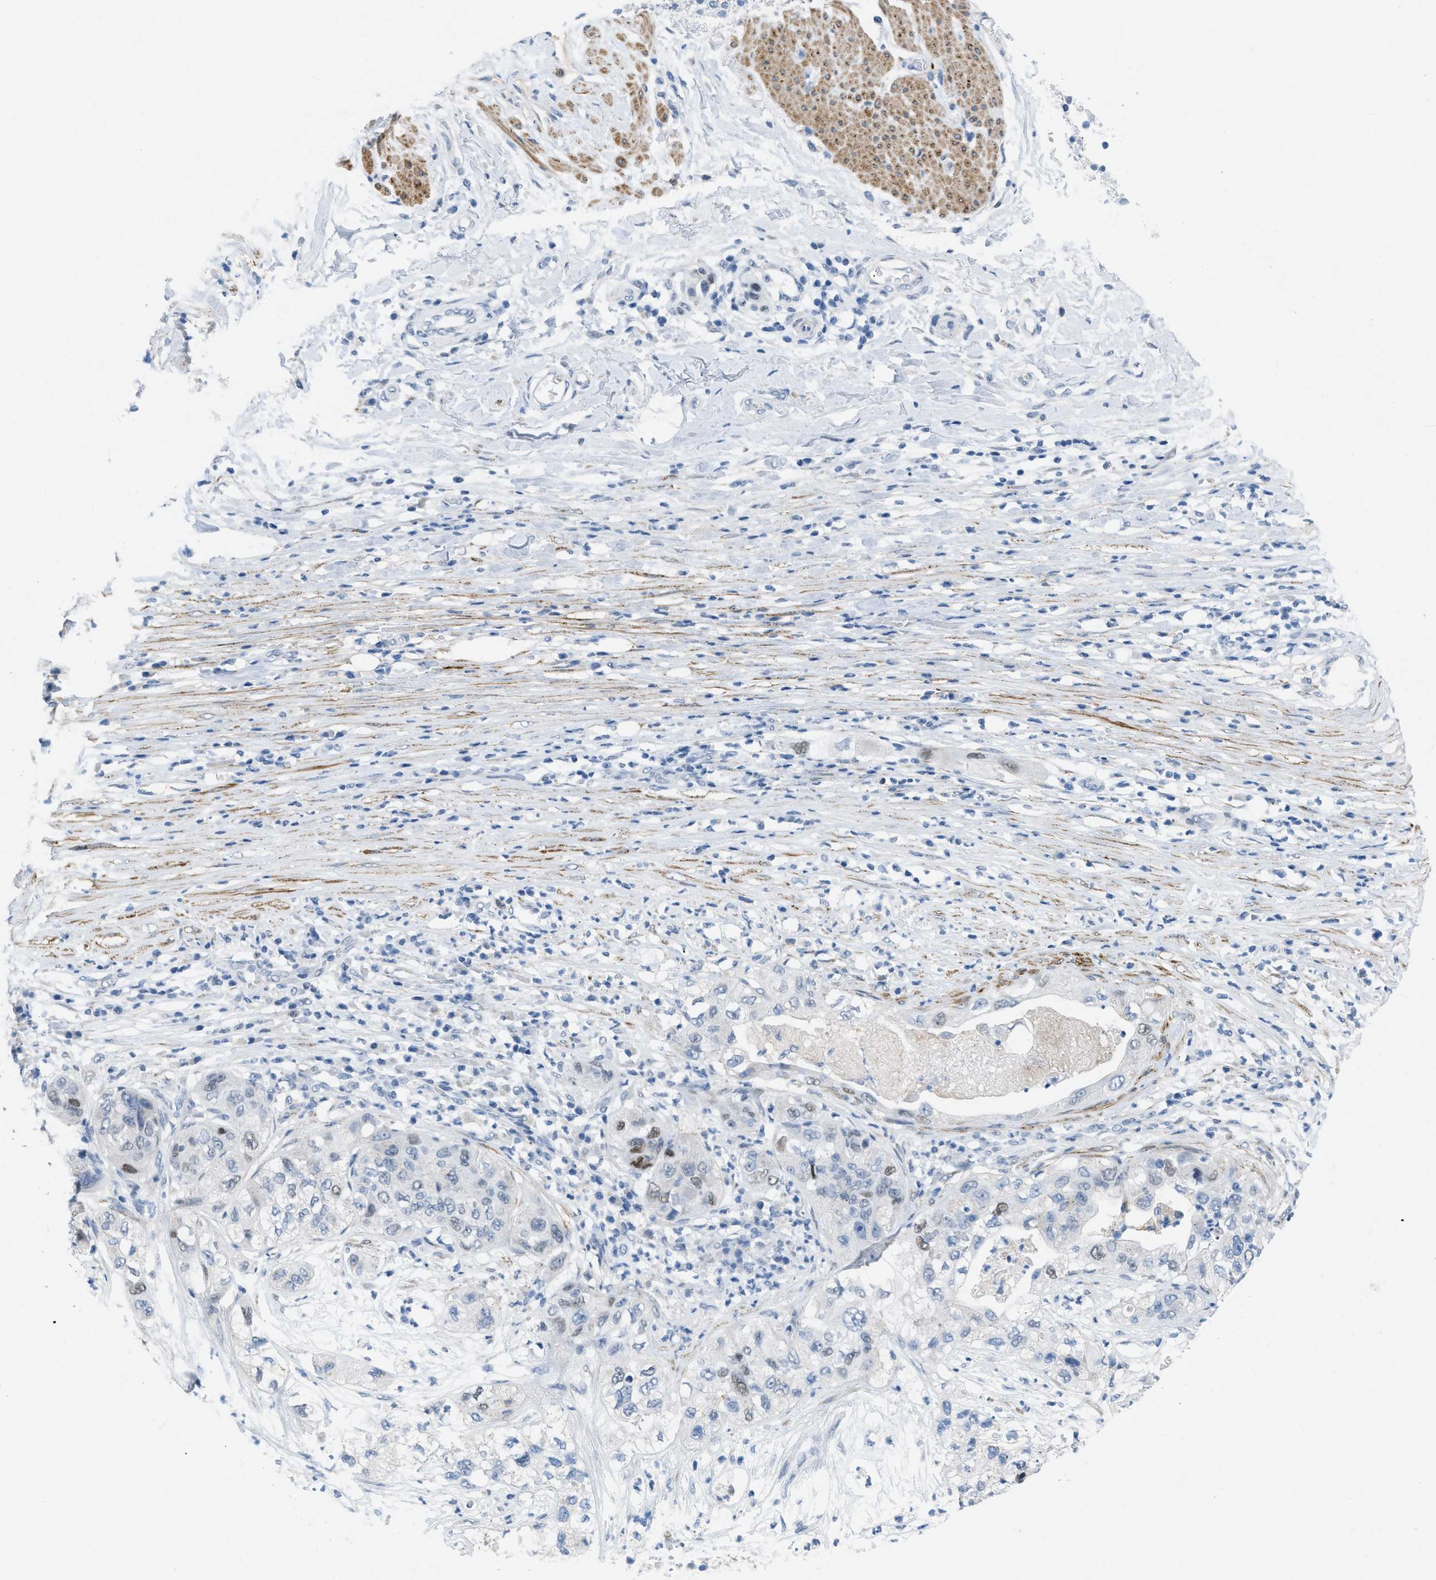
{"staining": {"intensity": "weak", "quantity": "<25%", "location": "nuclear"}, "tissue": "pancreatic cancer", "cell_type": "Tumor cells", "image_type": "cancer", "snomed": [{"axis": "morphology", "description": "Adenocarcinoma, NOS"}, {"axis": "topography", "description": "Pancreas"}], "caption": "There is no significant expression in tumor cells of adenocarcinoma (pancreatic).", "gene": "TASOR", "patient": {"sex": "female", "age": 78}}